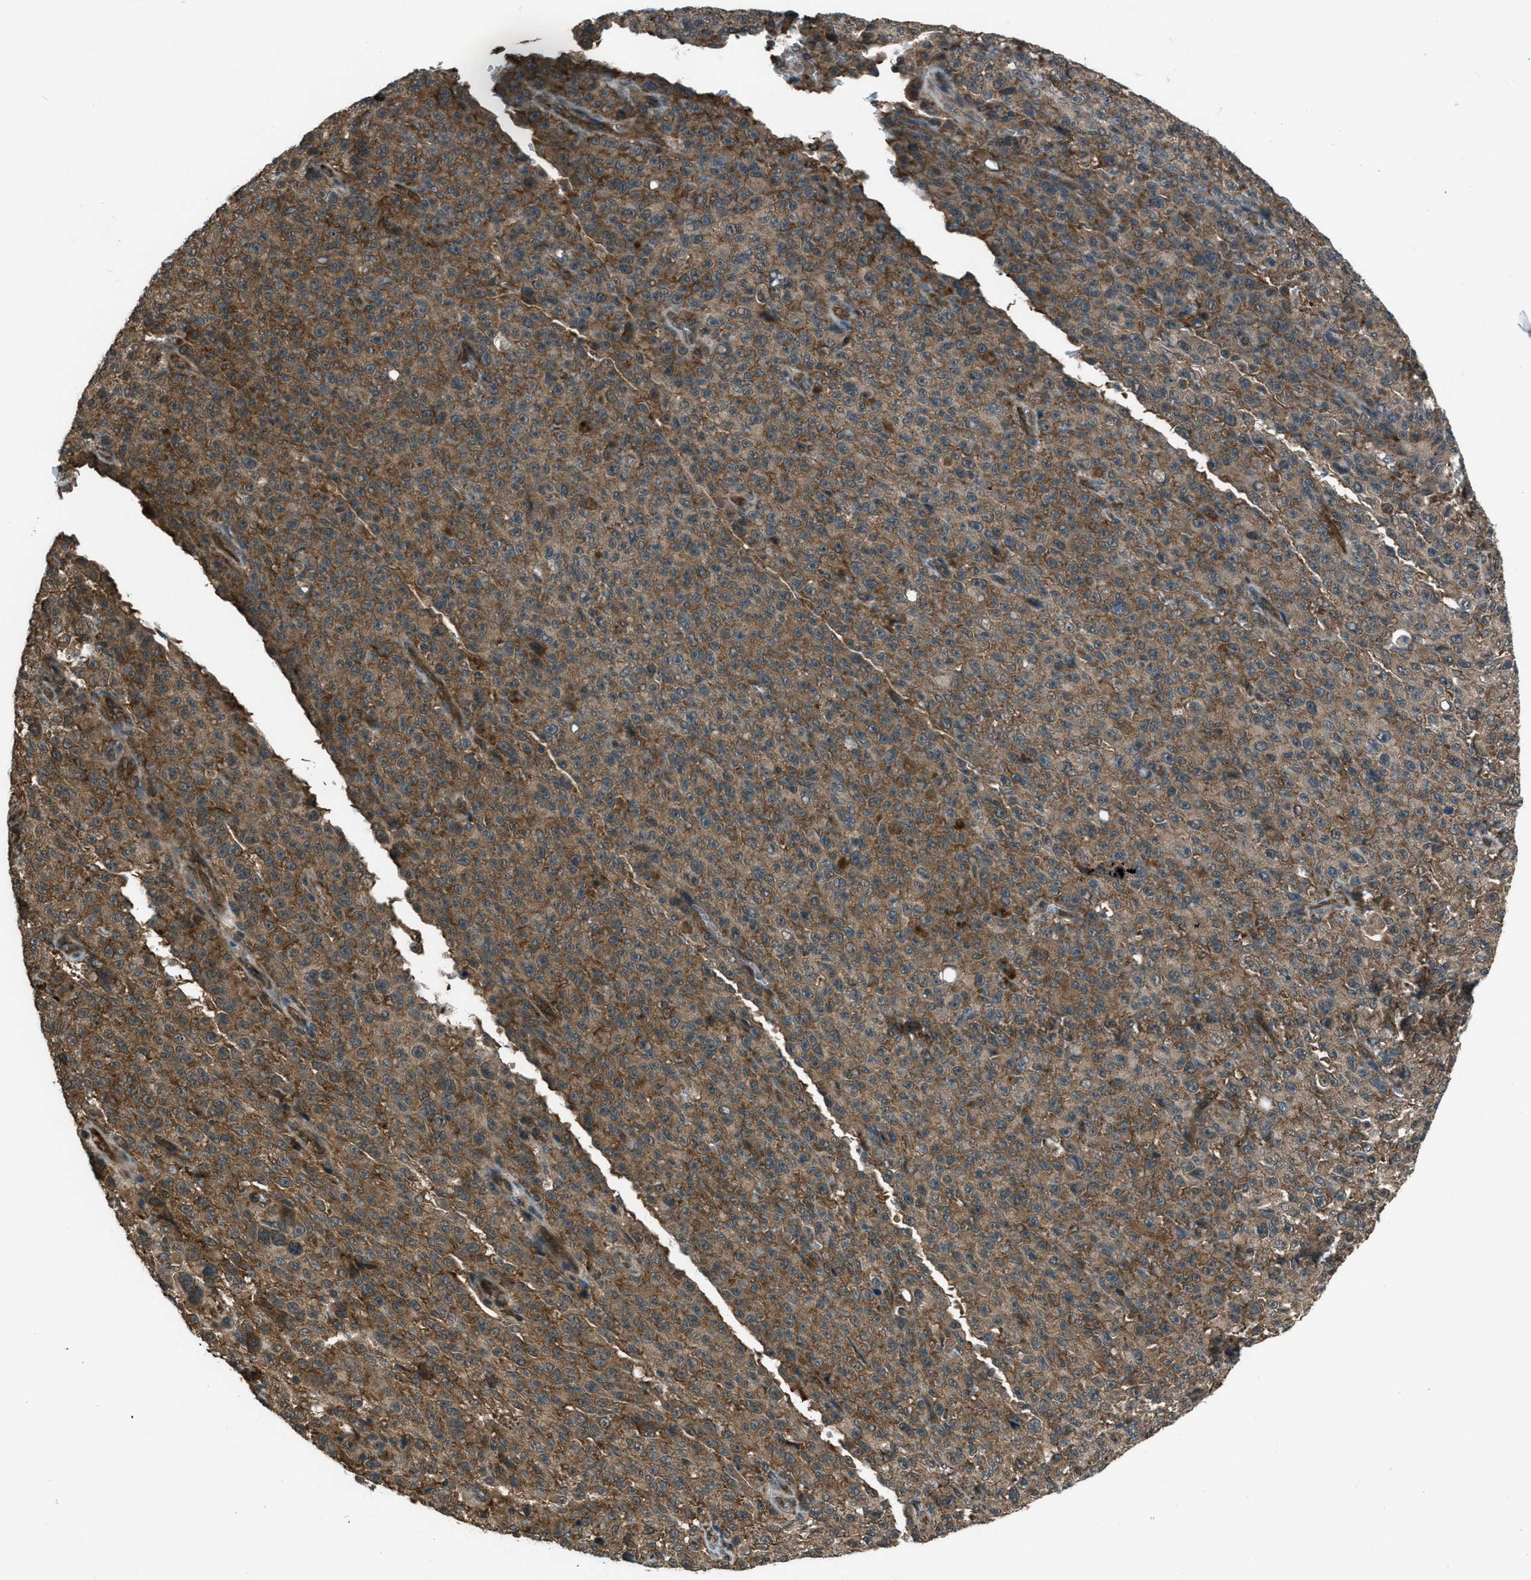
{"staining": {"intensity": "moderate", "quantity": ">75%", "location": "cytoplasmic/membranous"}, "tissue": "melanoma", "cell_type": "Tumor cells", "image_type": "cancer", "snomed": [{"axis": "morphology", "description": "Malignant melanoma, NOS"}, {"axis": "topography", "description": "Skin"}], "caption": "Moderate cytoplasmic/membranous positivity for a protein is present in approximately >75% of tumor cells of malignant melanoma using immunohistochemistry.", "gene": "ASAP2", "patient": {"sex": "female", "age": 82}}